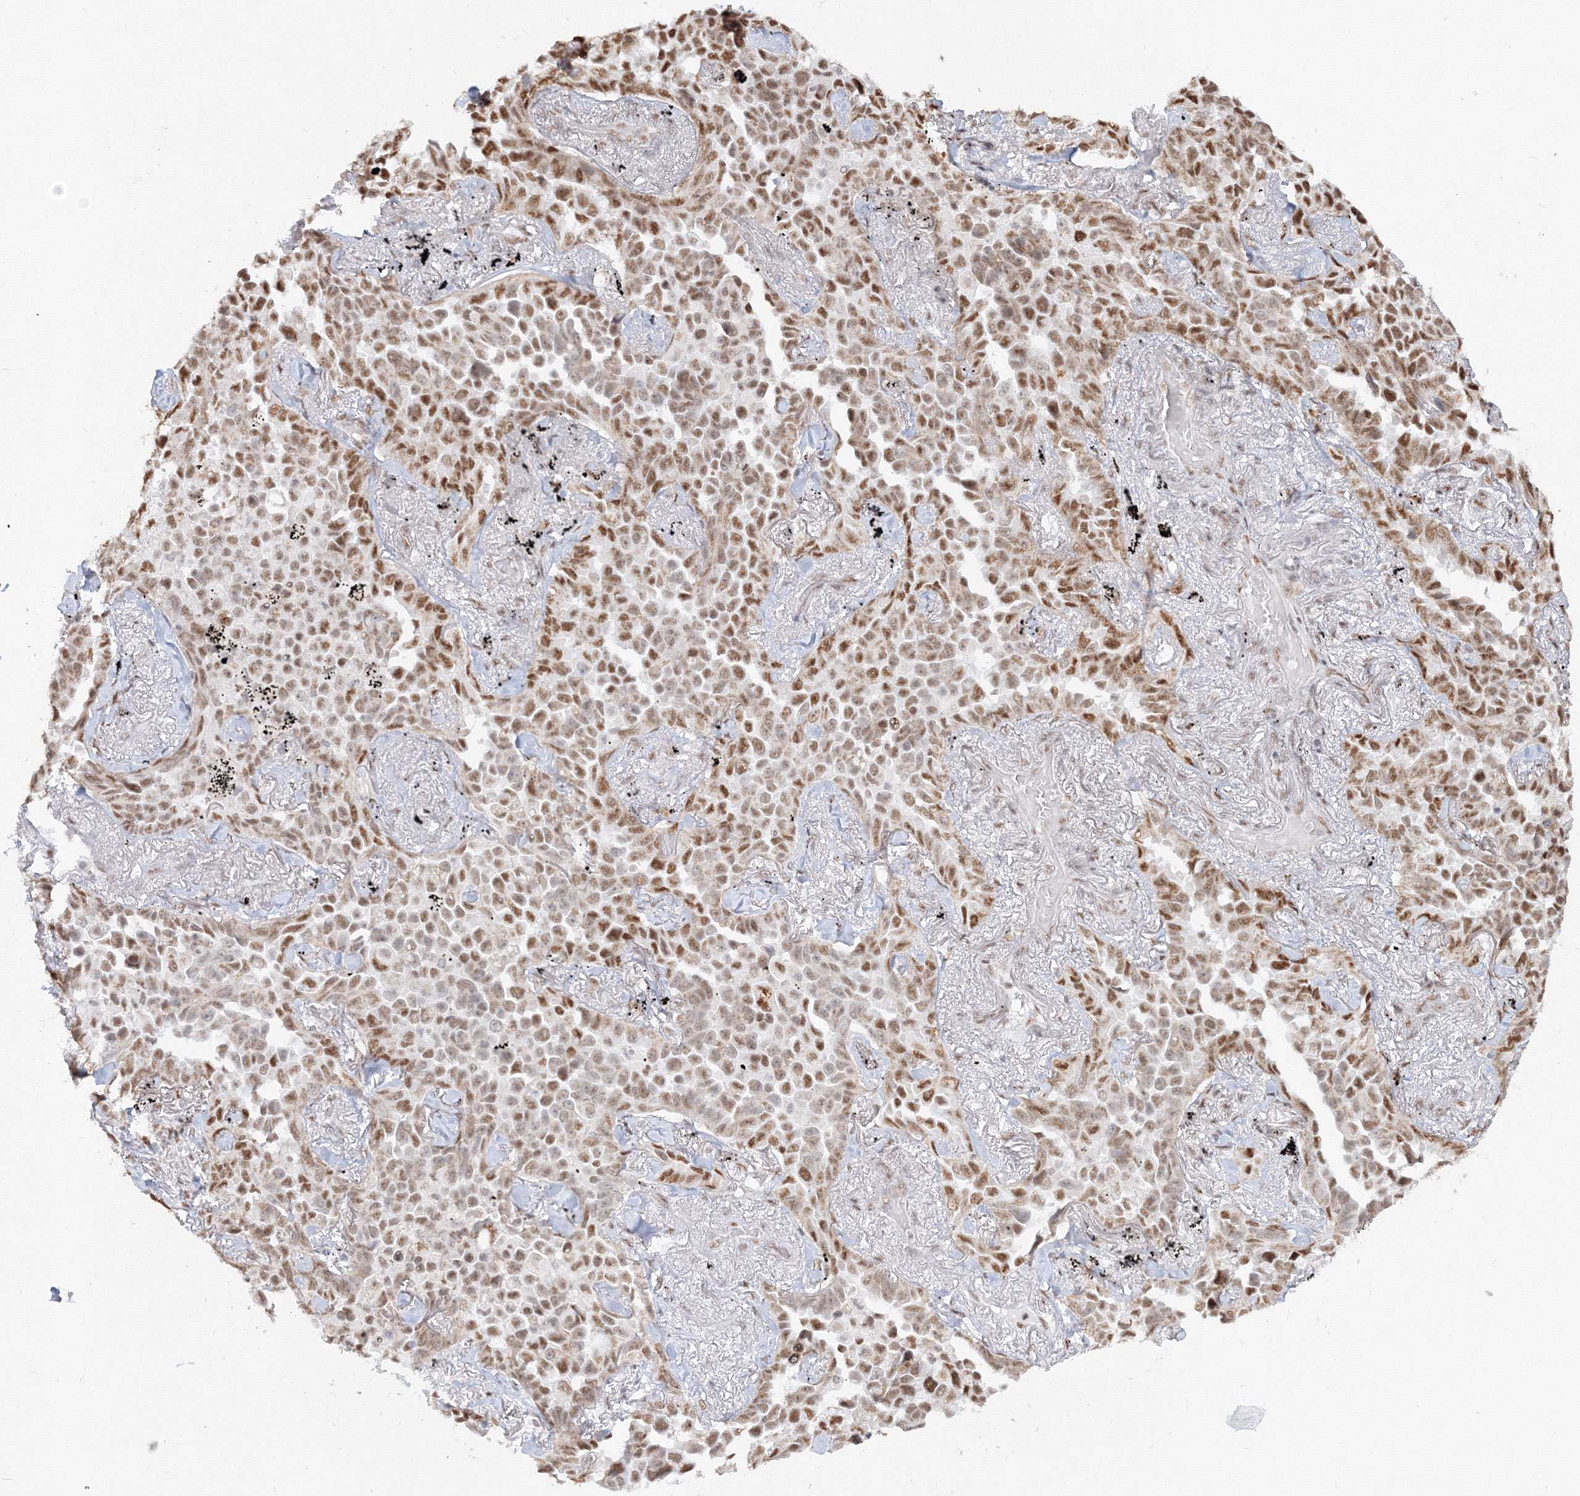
{"staining": {"intensity": "moderate", "quantity": ">75%", "location": "nuclear"}, "tissue": "lung cancer", "cell_type": "Tumor cells", "image_type": "cancer", "snomed": [{"axis": "morphology", "description": "Adenocarcinoma, NOS"}, {"axis": "topography", "description": "Lung"}], "caption": "Human lung adenocarcinoma stained with a brown dye reveals moderate nuclear positive expression in about >75% of tumor cells.", "gene": "PPP4R2", "patient": {"sex": "female", "age": 67}}